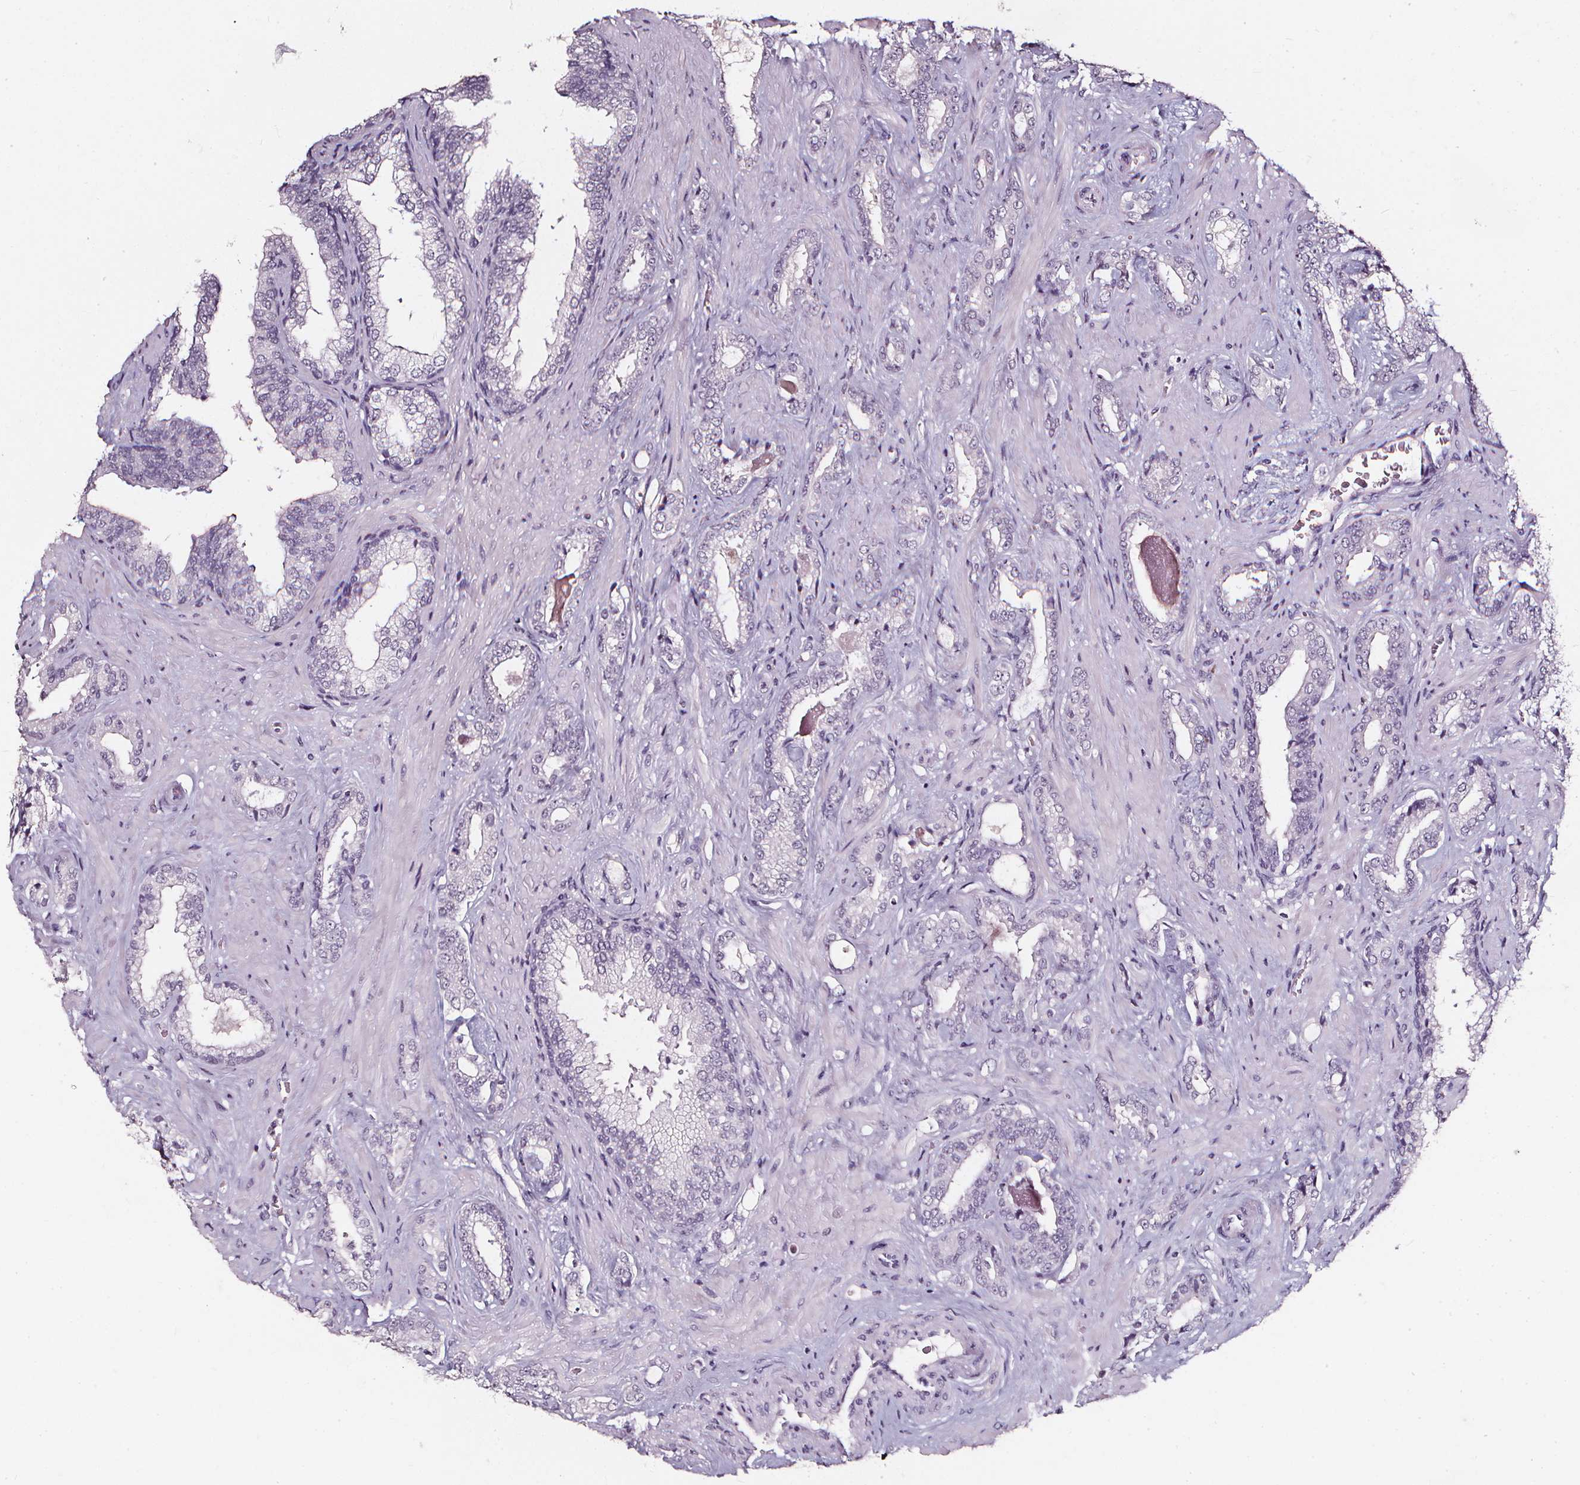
{"staining": {"intensity": "negative", "quantity": "none", "location": "none"}, "tissue": "prostate cancer", "cell_type": "Tumor cells", "image_type": "cancer", "snomed": [{"axis": "morphology", "description": "Adenocarcinoma, Low grade"}, {"axis": "topography", "description": "Prostate"}], "caption": "Protein analysis of prostate cancer (low-grade adenocarcinoma) displays no significant staining in tumor cells.", "gene": "DEFA5", "patient": {"sex": "male", "age": 61}}